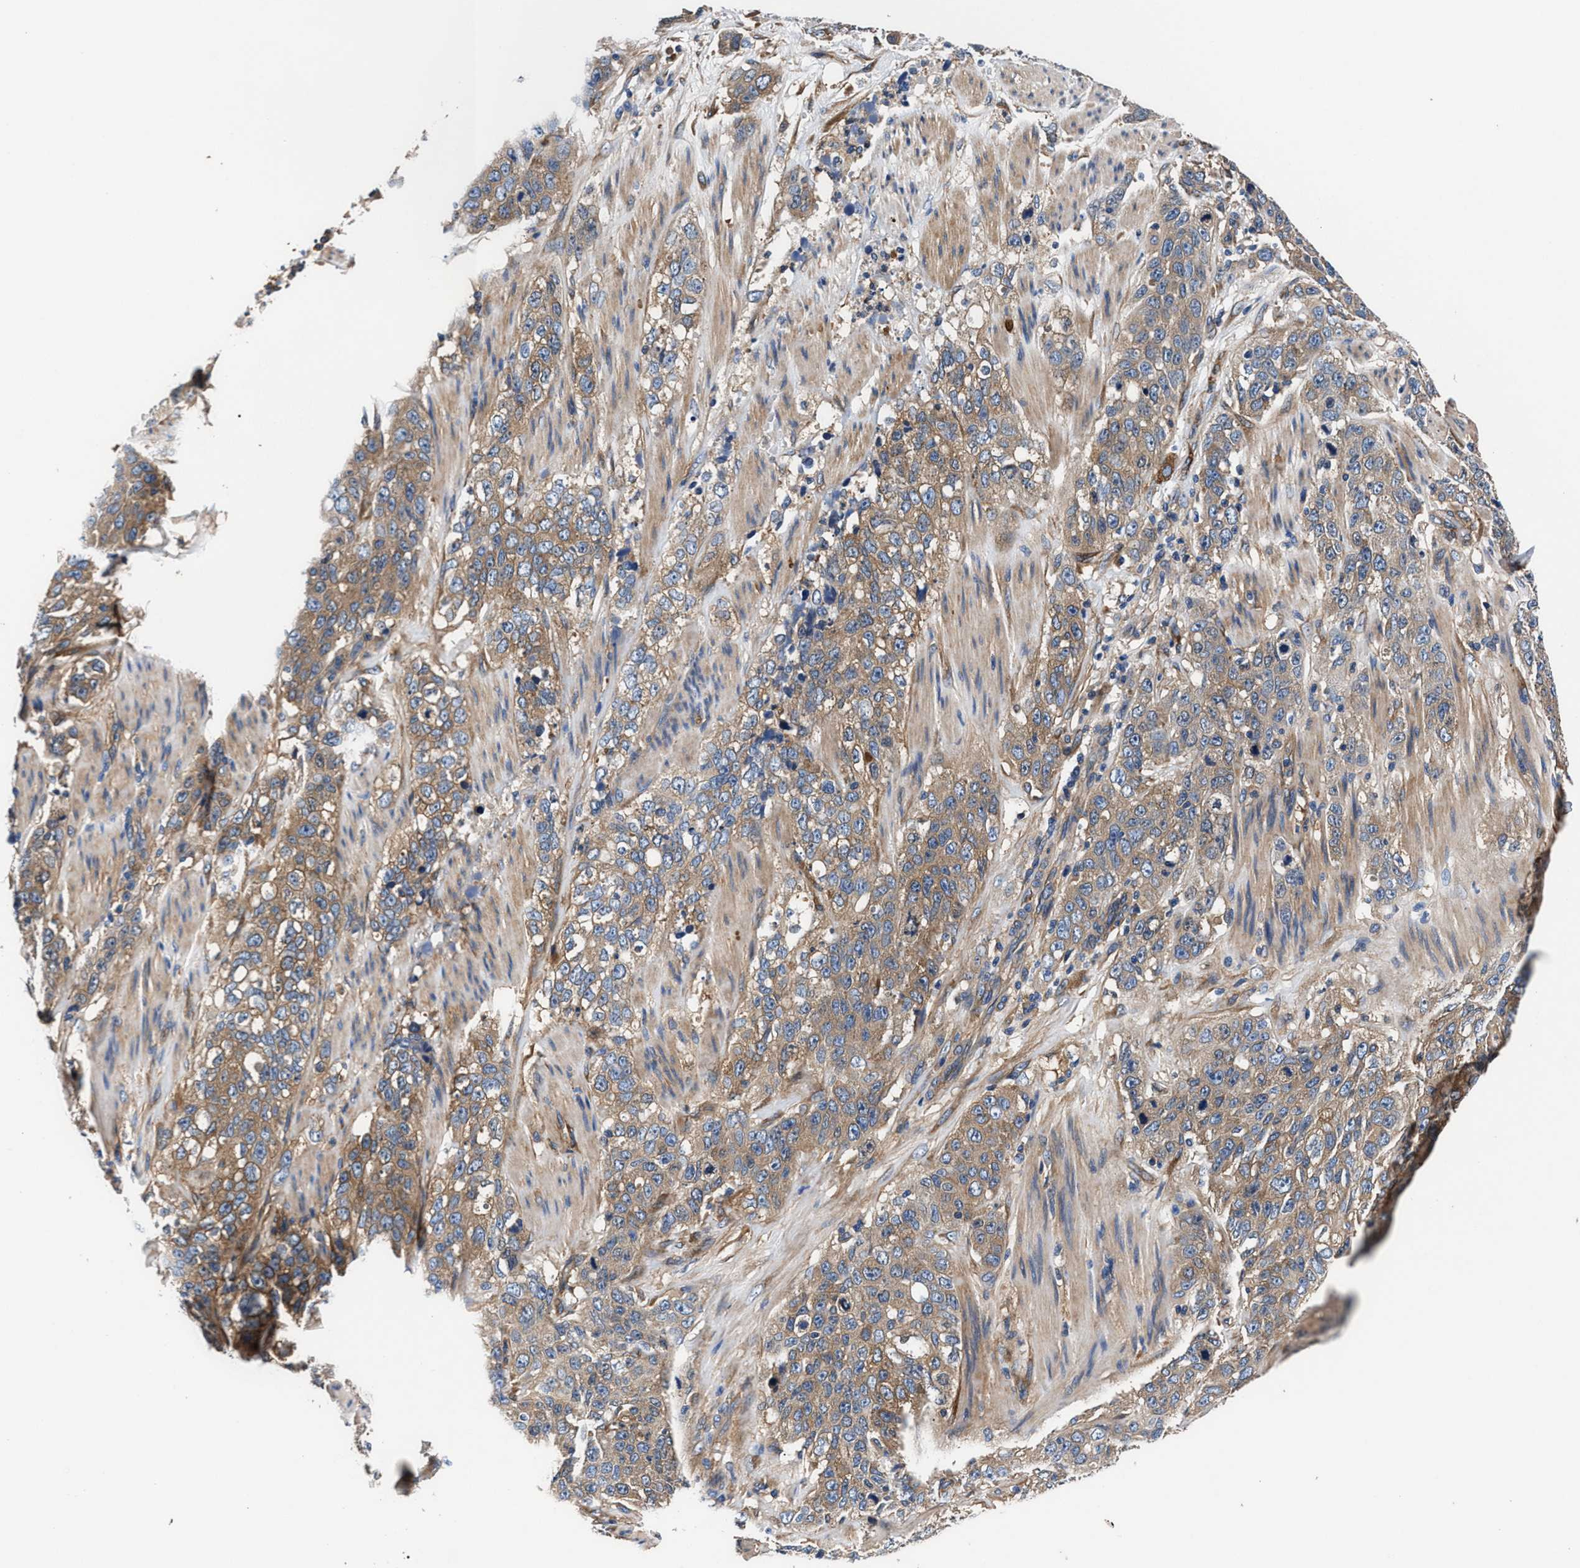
{"staining": {"intensity": "moderate", "quantity": ">75%", "location": "cytoplasmic/membranous"}, "tissue": "stomach cancer", "cell_type": "Tumor cells", "image_type": "cancer", "snomed": [{"axis": "morphology", "description": "Adenocarcinoma, NOS"}, {"axis": "topography", "description": "Stomach"}], "caption": "A high-resolution image shows immunohistochemistry (IHC) staining of stomach adenocarcinoma, which demonstrates moderate cytoplasmic/membranous expression in about >75% of tumor cells. The protein of interest is stained brown, and the nuclei are stained in blue (DAB IHC with brightfield microscopy, high magnification).", "gene": "SH3GL1", "patient": {"sex": "male", "age": 48}}